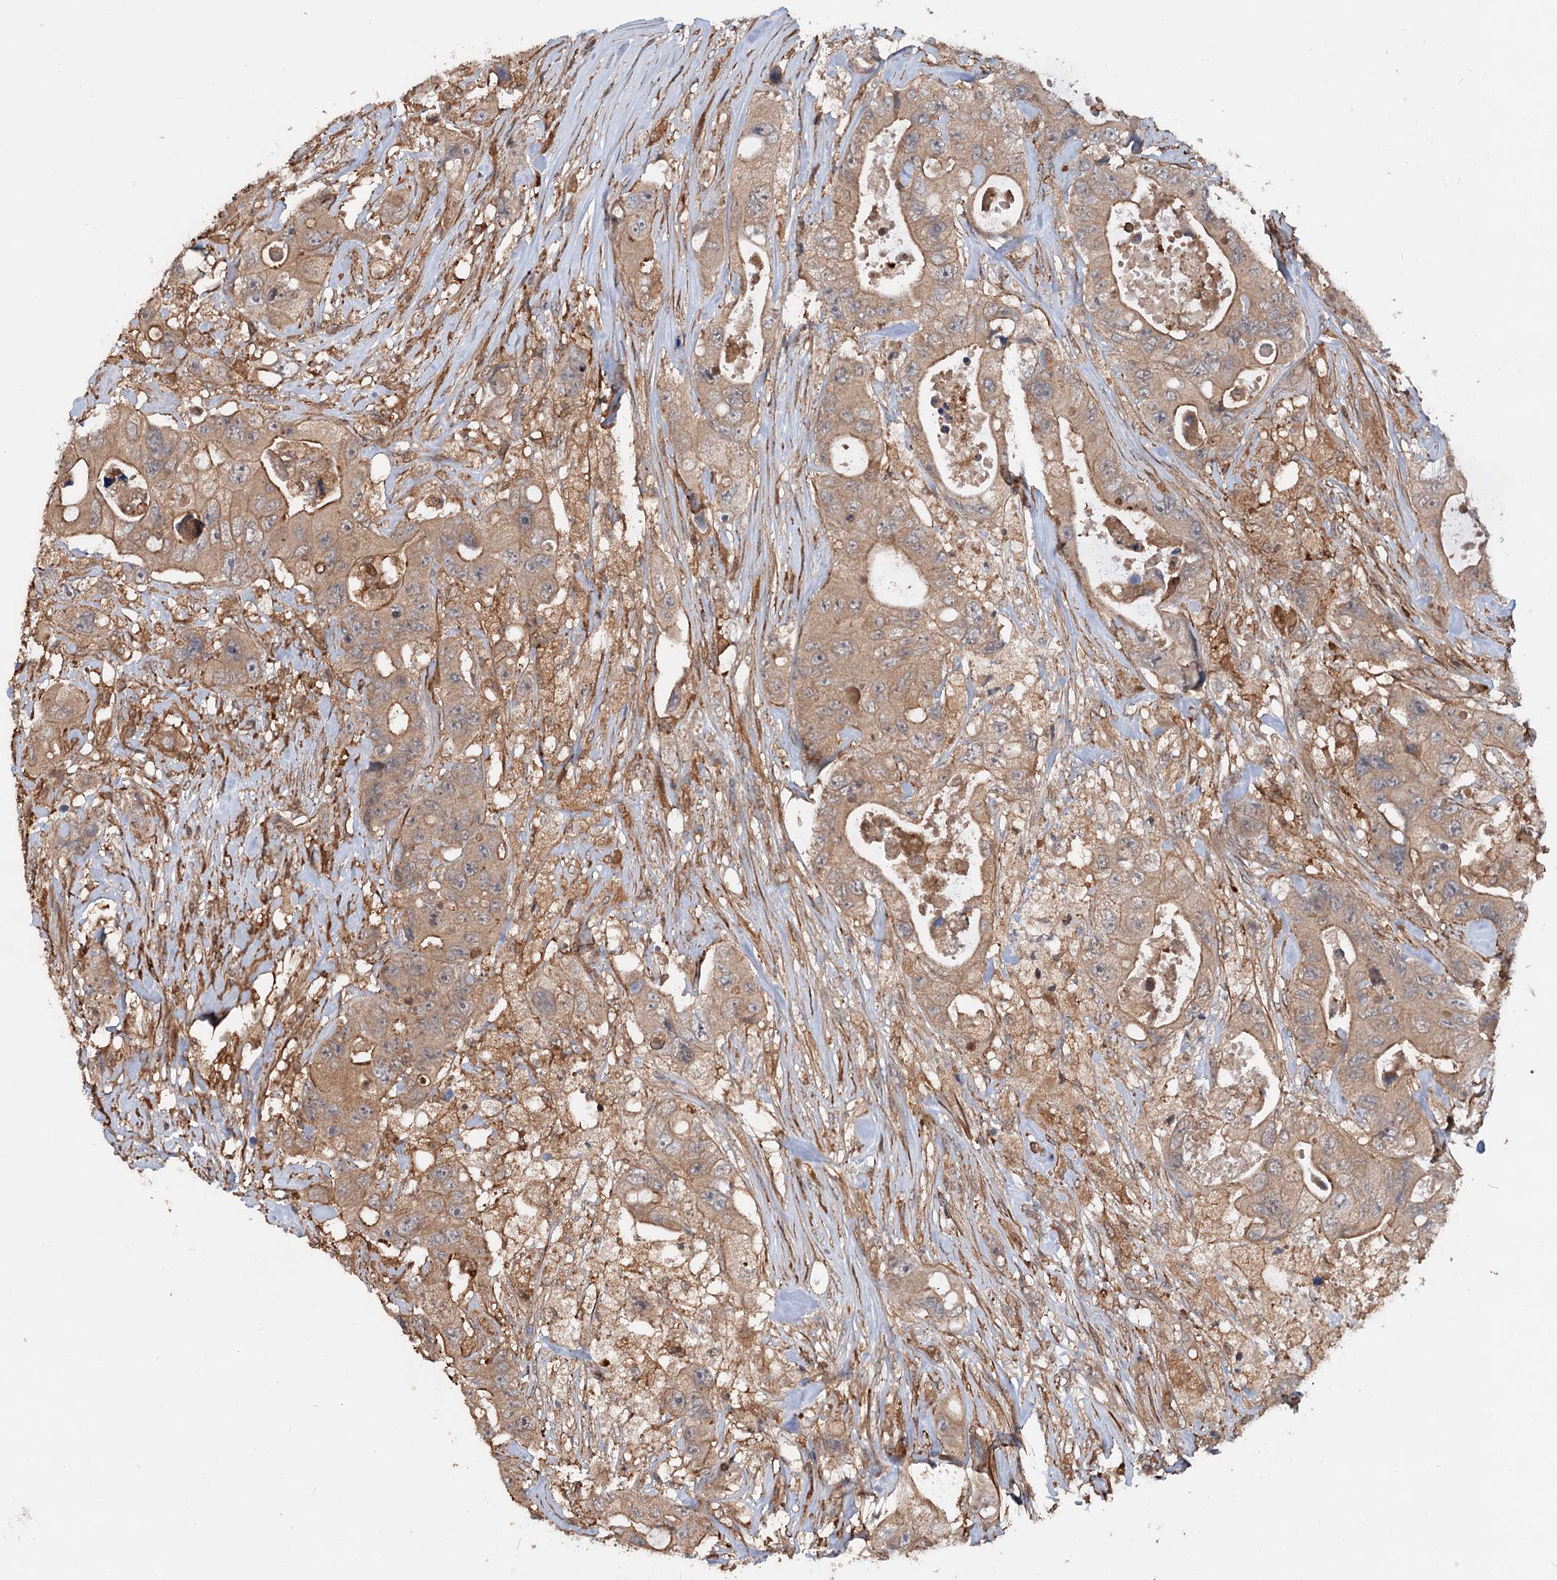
{"staining": {"intensity": "moderate", "quantity": ">75%", "location": "cytoplasmic/membranous"}, "tissue": "colorectal cancer", "cell_type": "Tumor cells", "image_type": "cancer", "snomed": [{"axis": "morphology", "description": "Adenocarcinoma, NOS"}, {"axis": "topography", "description": "Colon"}], "caption": "Brown immunohistochemical staining in colorectal cancer (adenocarcinoma) demonstrates moderate cytoplasmic/membranous positivity in about >75% of tumor cells. Nuclei are stained in blue.", "gene": "GRIP1", "patient": {"sex": "female", "age": 46}}